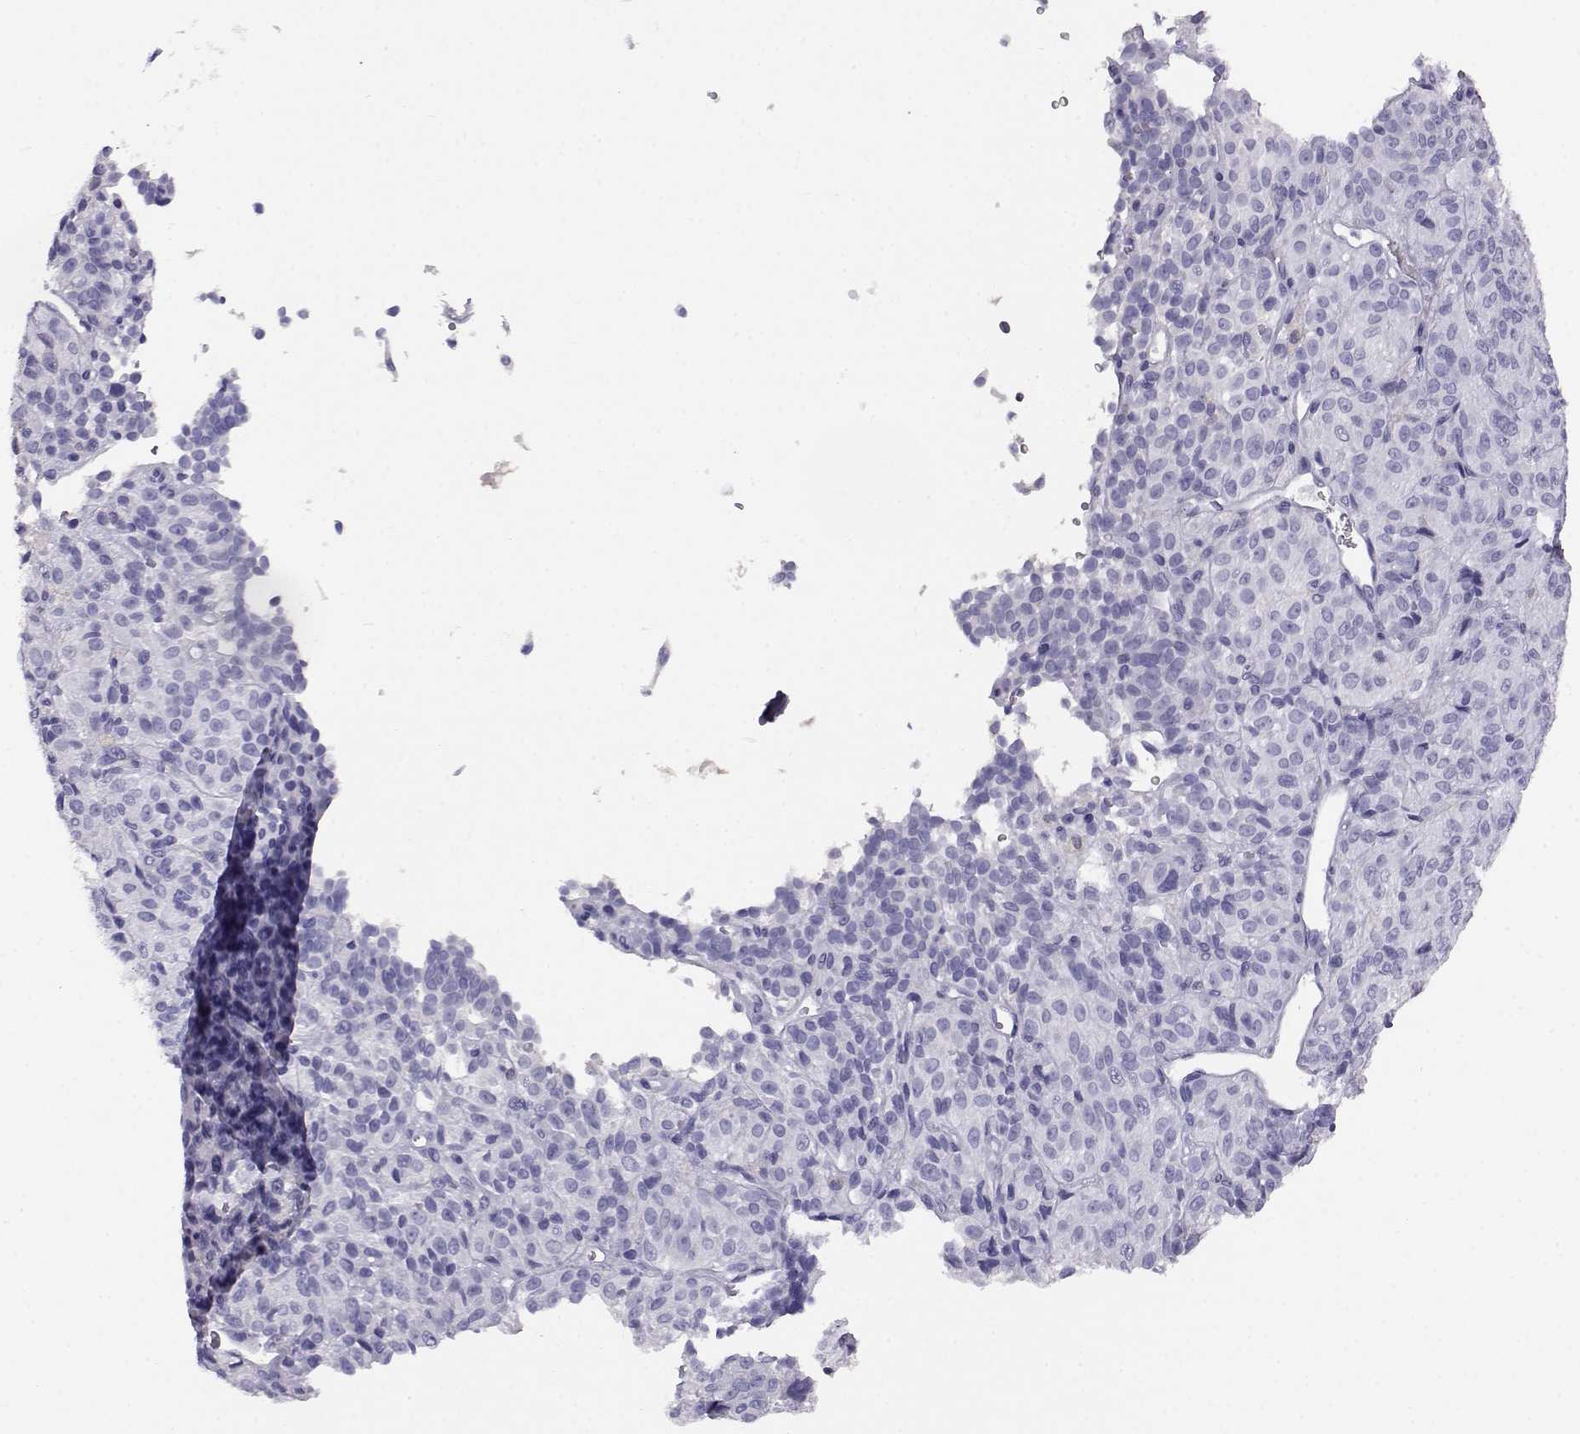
{"staining": {"intensity": "negative", "quantity": "none", "location": "none"}, "tissue": "melanoma", "cell_type": "Tumor cells", "image_type": "cancer", "snomed": [{"axis": "morphology", "description": "Malignant melanoma, Metastatic site"}, {"axis": "topography", "description": "Brain"}], "caption": "Immunohistochemistry (IHC) image of neoplastic tissue: melanoma stained with DAB reveals no significant protein positivity in tumor cells. (DAB (3,3'-diaminobenzidine) immunohistochemistry (IHC) with hematoxylin counter stain).", "gene": "AKR1B1", "patient": {"sex": "female", "age": 56}}